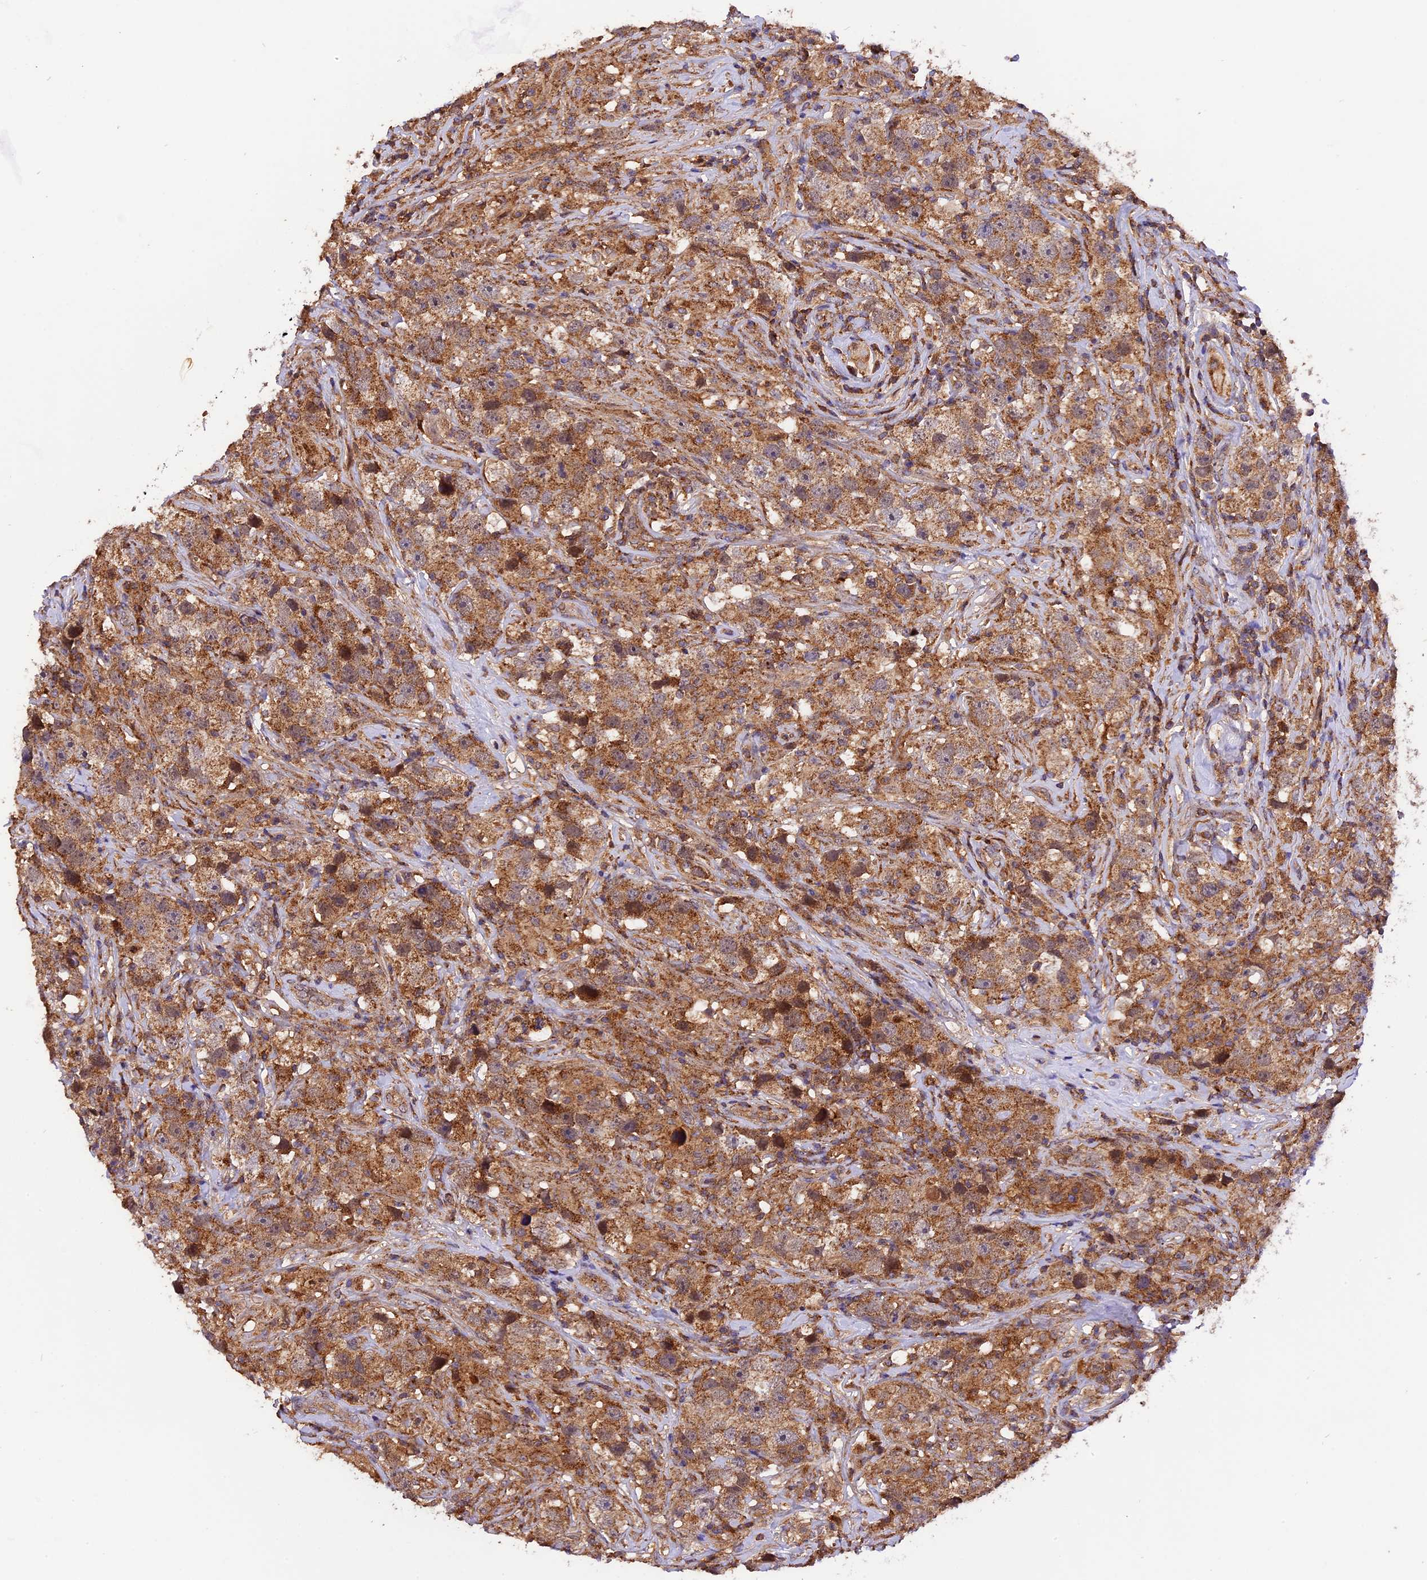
{"staining": {"intensity": "moderate", "quantity": ">75%", "location": "cytoplasmic/membranous"}, "tissue": "testis cancer", "cell_type": "Tumor cells", "image_type": "cancer", "snomed": [{"axis": "morphology", "description": "Seminoma, NOS"}, {"axis": "topography", "description": "Testis"}], "caption": "Immunohistochemistry photomicrograph of human testis cancer stained for a protein (brown), which displays medium levels of moderate cytoplasmic/membranous expression in approximately >75% of tumor cells.", "gene": "PEX3", "patient": {"sex": "male", "age": 49}}